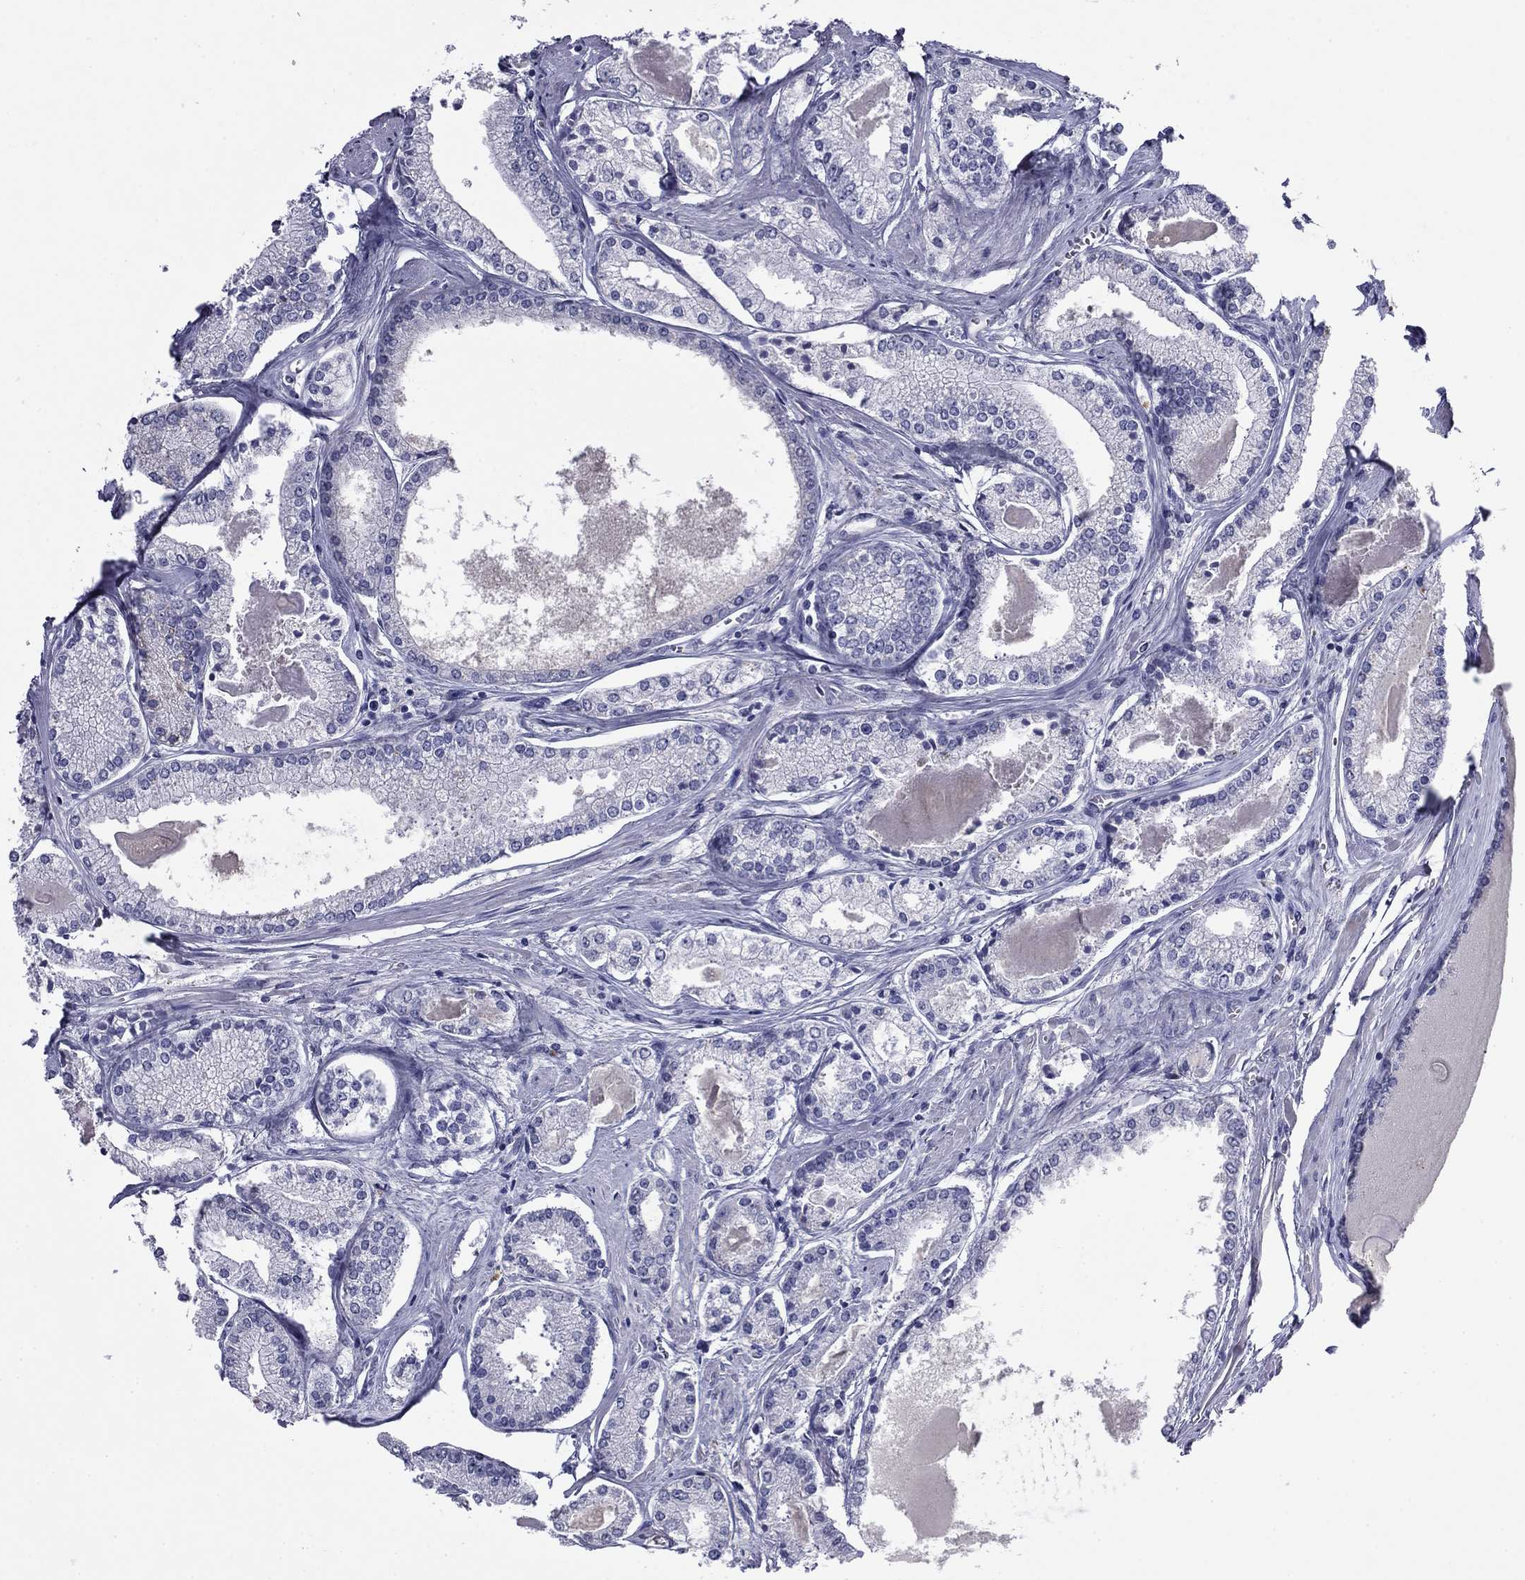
{"staining": {"intensity": "negative", "quantity": "none", "location": "none"}, "tissue": "prostate cancer", "cell_type": "Tumor cells", "image_type": "cancer", "snomed": [{"axis": "morphology", "description": "Adenocarcinoma, NOS"}, {"axis": "topography", "description": "Prostate"}], "caption": "Tumor cells are negative for brown protein staining in prostate cancer.", "gene": "CFAP119", "patient": {"sex": "male", "age": 72}}